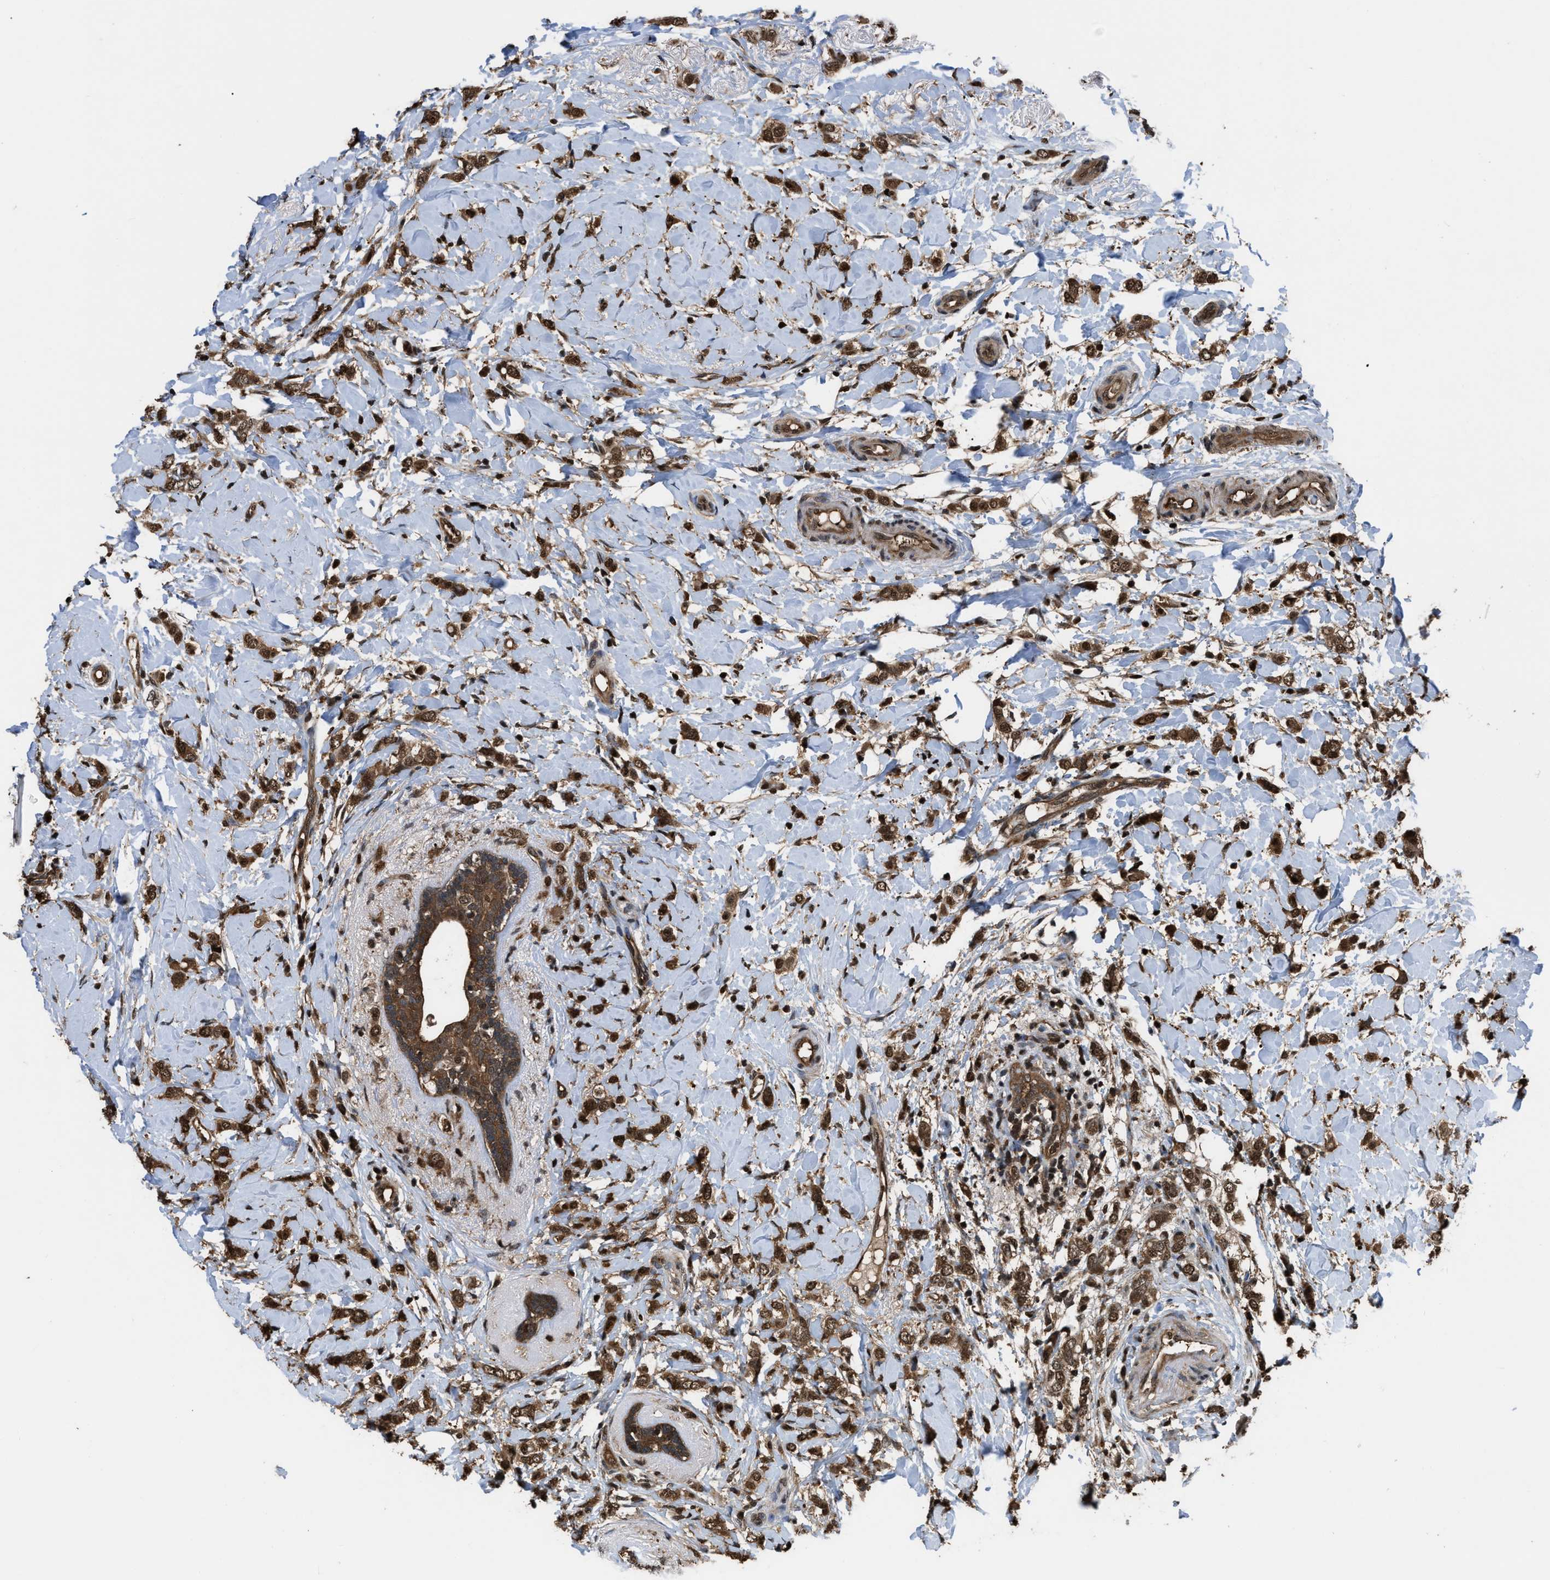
{"staining": {"intensity": "moderate", "quantity": ">75%", "location": "cytoplasmic/membranous,nuclear"}, "tissue": "breast cancer", "cell_type": "Tumor cells", "image_type": "cancer", "snomed": [{"axis": "morphology", "description": "Normal tissue, NOS"}, {"axis": "morphology", "description": "Lobular carcinoma"}, {"axis": "topography", "description": "Breast"}], "caption": "IHC staining of breast cancer (lobular carcinoma), which displays medium levels of moderate cytoplasmic/membranous and nuclear positivity in approximately >75% of tumor cells indicating moderate cytoplasmic/membranous and nuclear protein expression. The staining was performed using DAB (brown) for protein detection and nuclei were counterstained in hematoxylin (blue).", "gene": "FNTA", "patient": {"sex": "female", "age": 47}}